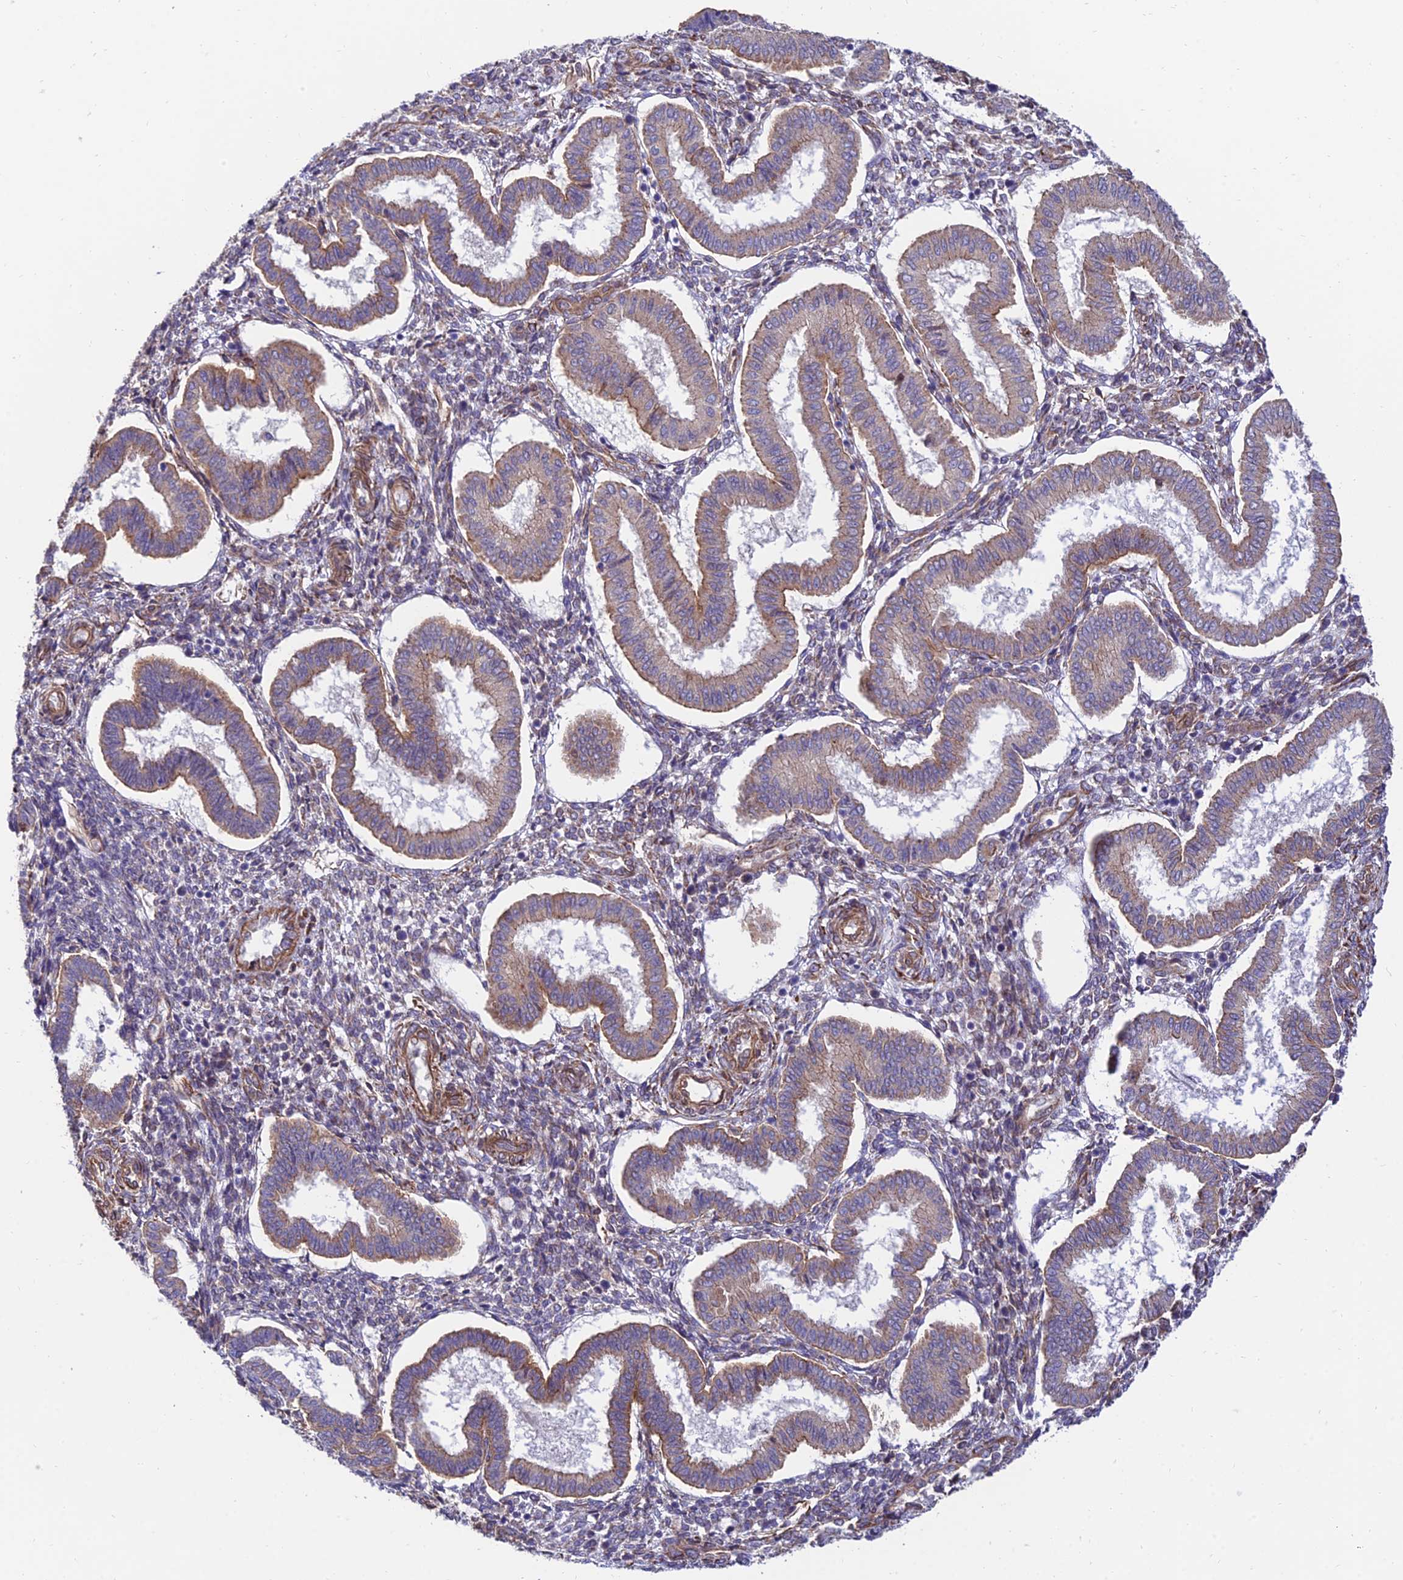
{"staining": {"intensity": "weak", "quantity": "25%-75%", "location": "cytoplasmic/membranous"}, "tissue": "endometrium", "cell_type": "Cells in endometrial stroma", "image_type": "normal", "snomed": [{"axis": "morphology", "description": "Normal tissue, NOS"}, {"axis": "topography", "description": "Endometrium"}], "caption": "Cells in endometrial stroma exhibit low levels of weak cytoplasmic/membranous staining in about 25%-75% of cells in normal endometrium.", "gene": "EXOC3L4", "patient": {"sex": "female", "age": 24}}